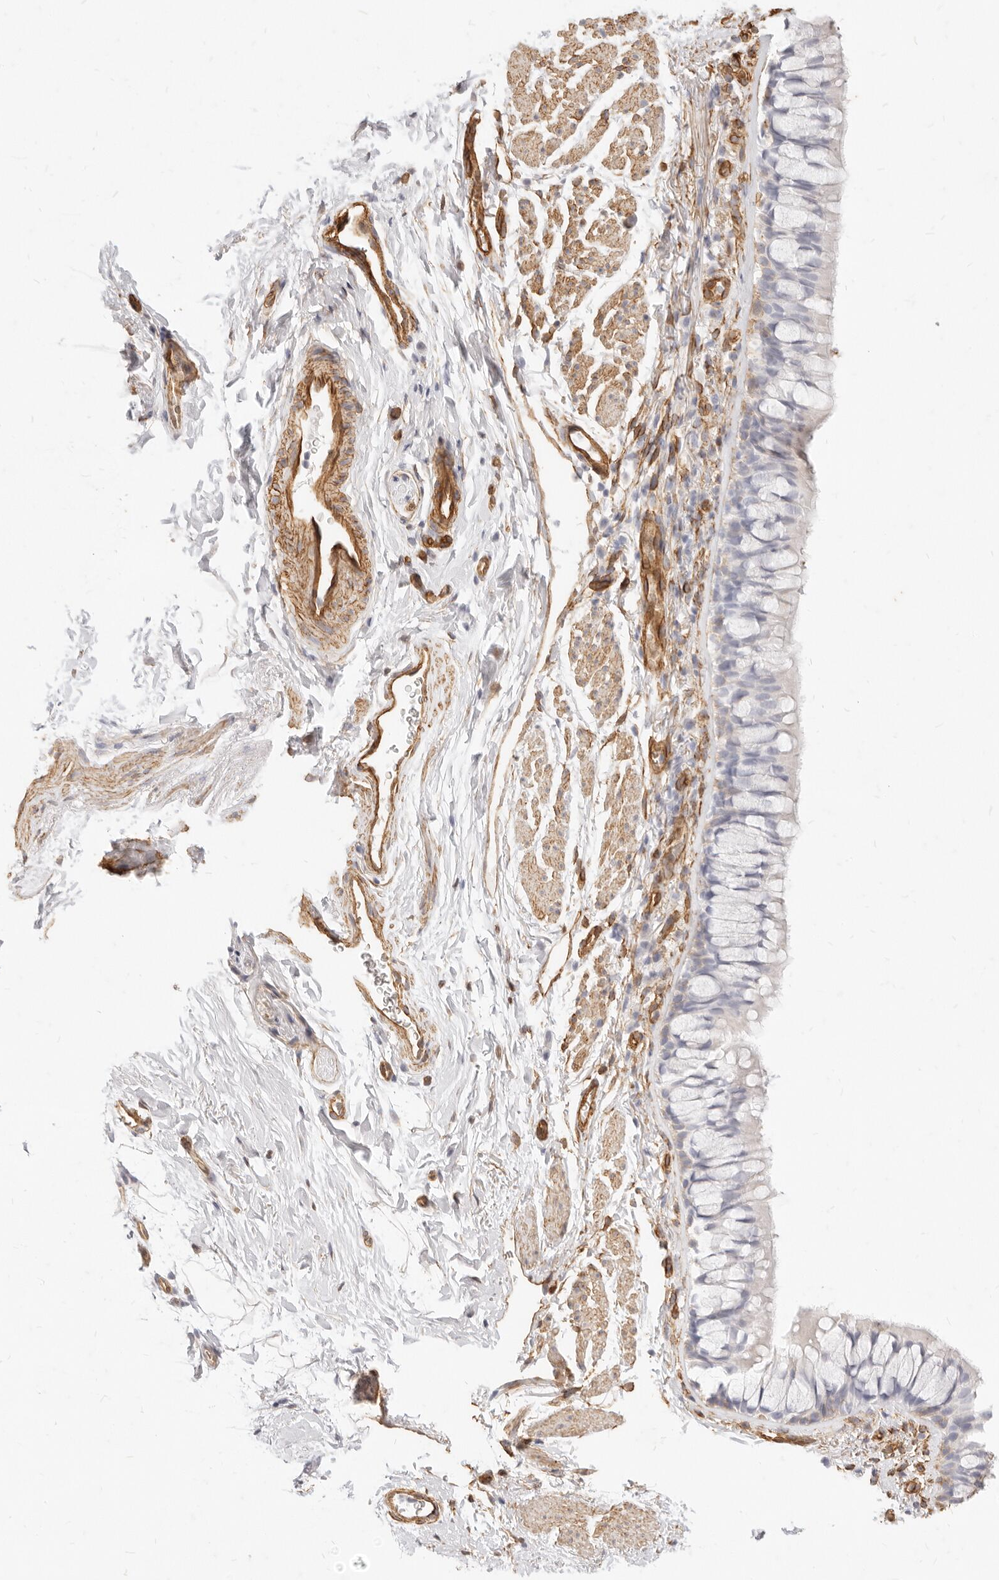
{"staining": {"intensity": "negative", "quantity": "none", "location": "none"}, "tissue": "bronchus", "cell_type": "Respiratory epithelial cells", "image_type": "normal", "snomed": [{"axis": "morphology", "description": "Normal tissue, NOS"}, {"axis": "topography", "description": "Cartilage tissue"}, {"axis": "topography", "description": "Bronchus"}], "caption": "This is an immunohistochemistry (IHC) micrograph of normal human bronchus. There is no expression in respiratory epithelial cells.", "gene": "NUS1", "patient": {"sex": "female", "age": 53}}